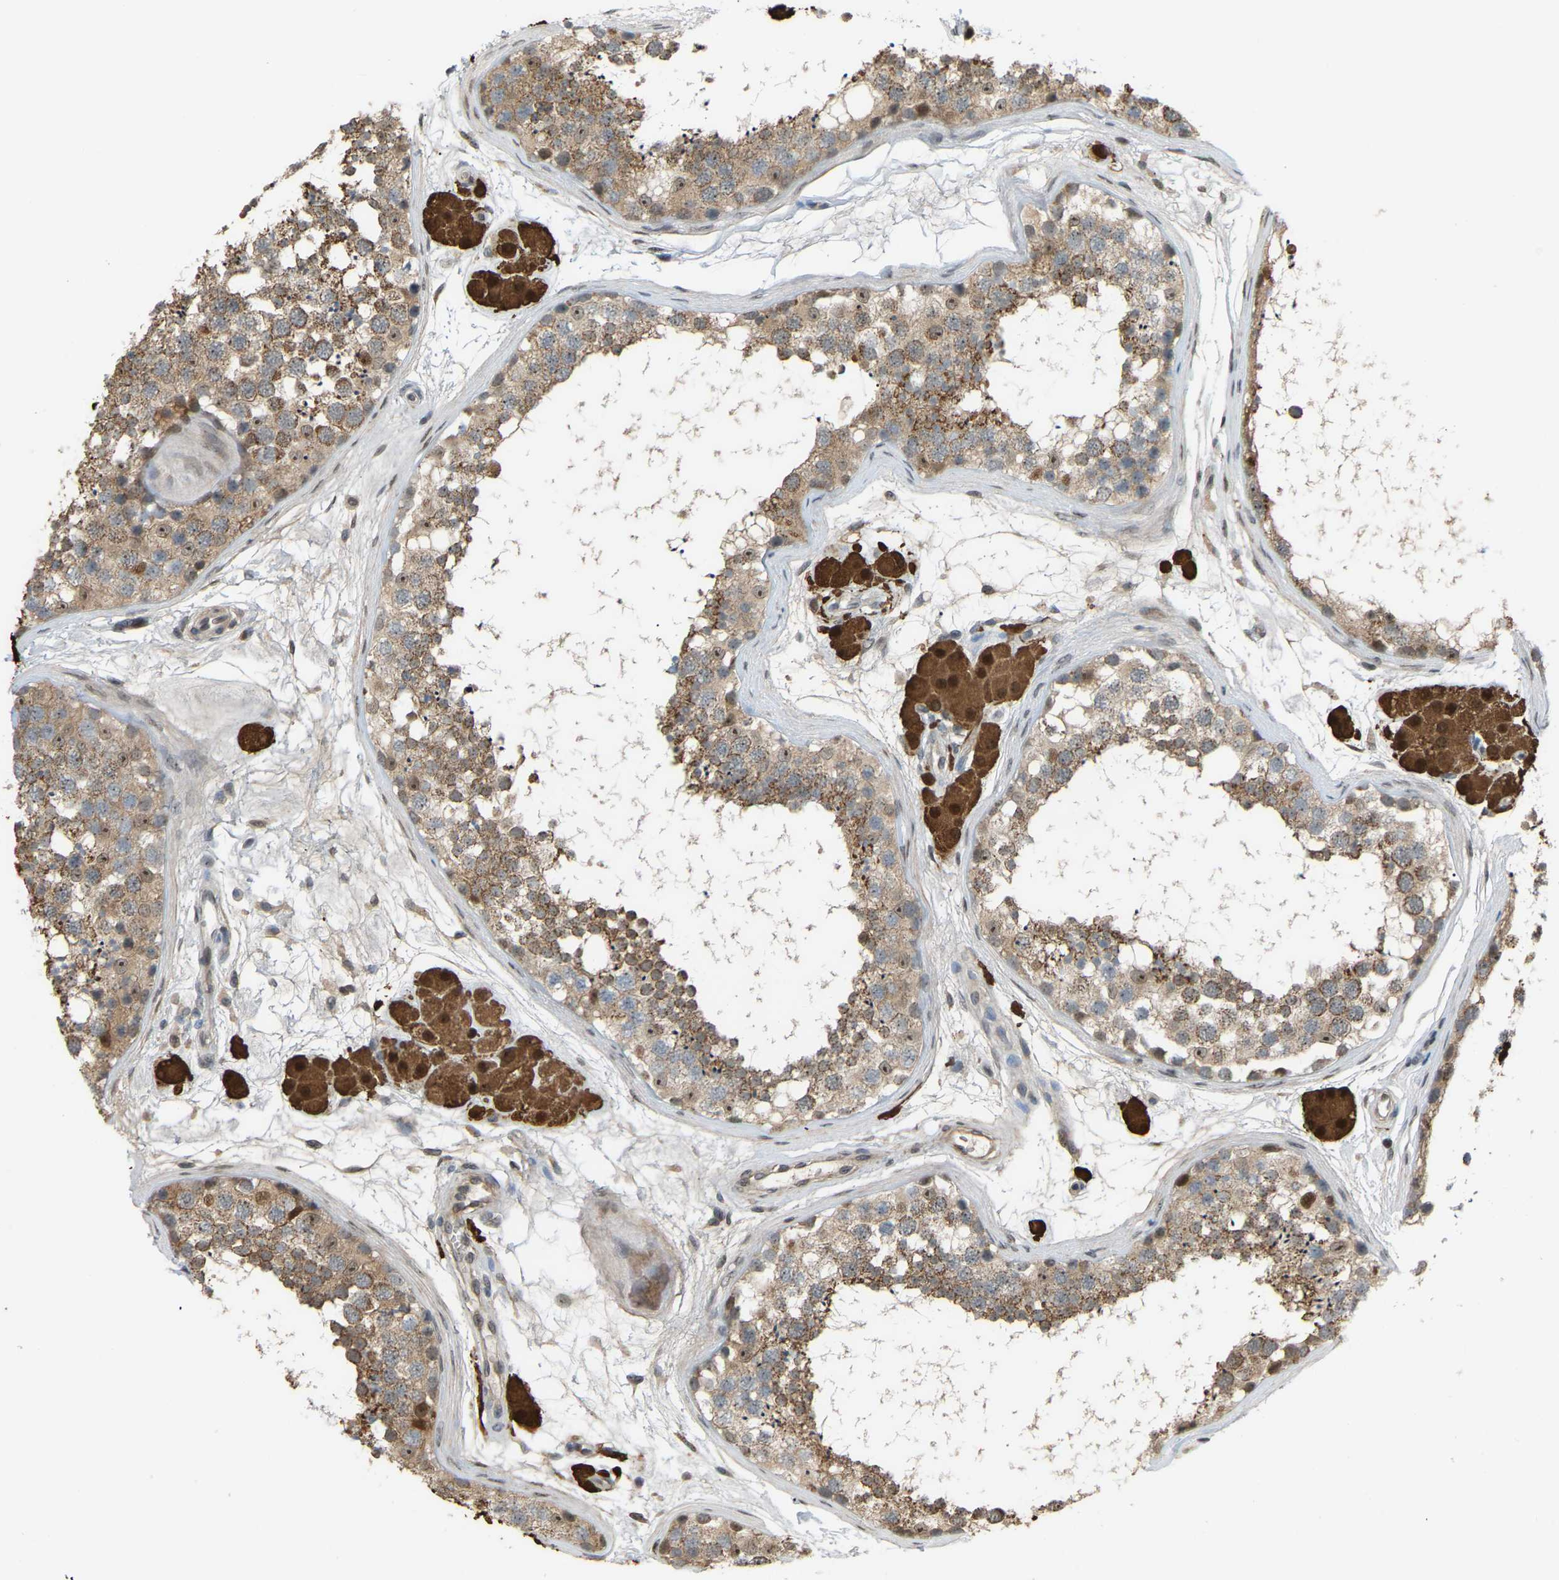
{"staining": {"intensity": "moderate", "quantity": ">75%", "location": "cytoplasmic/membranous"}, "tissue": "testis", "cell_type": "Cells in seminiferous ducts", "image_type": "normal", "snomed": [{"axis": "morphology", "description": "Normal tissue, NOS"}, {"axis": "topography", "description": "Testis"}], "caption": "An IHC photomicrograph of normal tissue is shown. Protein staining in brown highlights moderate cytoplasmic/membranous positivity in testis within cells in seminiferous ducts. (IHC, brightfield microscopy, high magnification).", "gene": "CROT", "patient": {"sex": "male", "age": 56}}